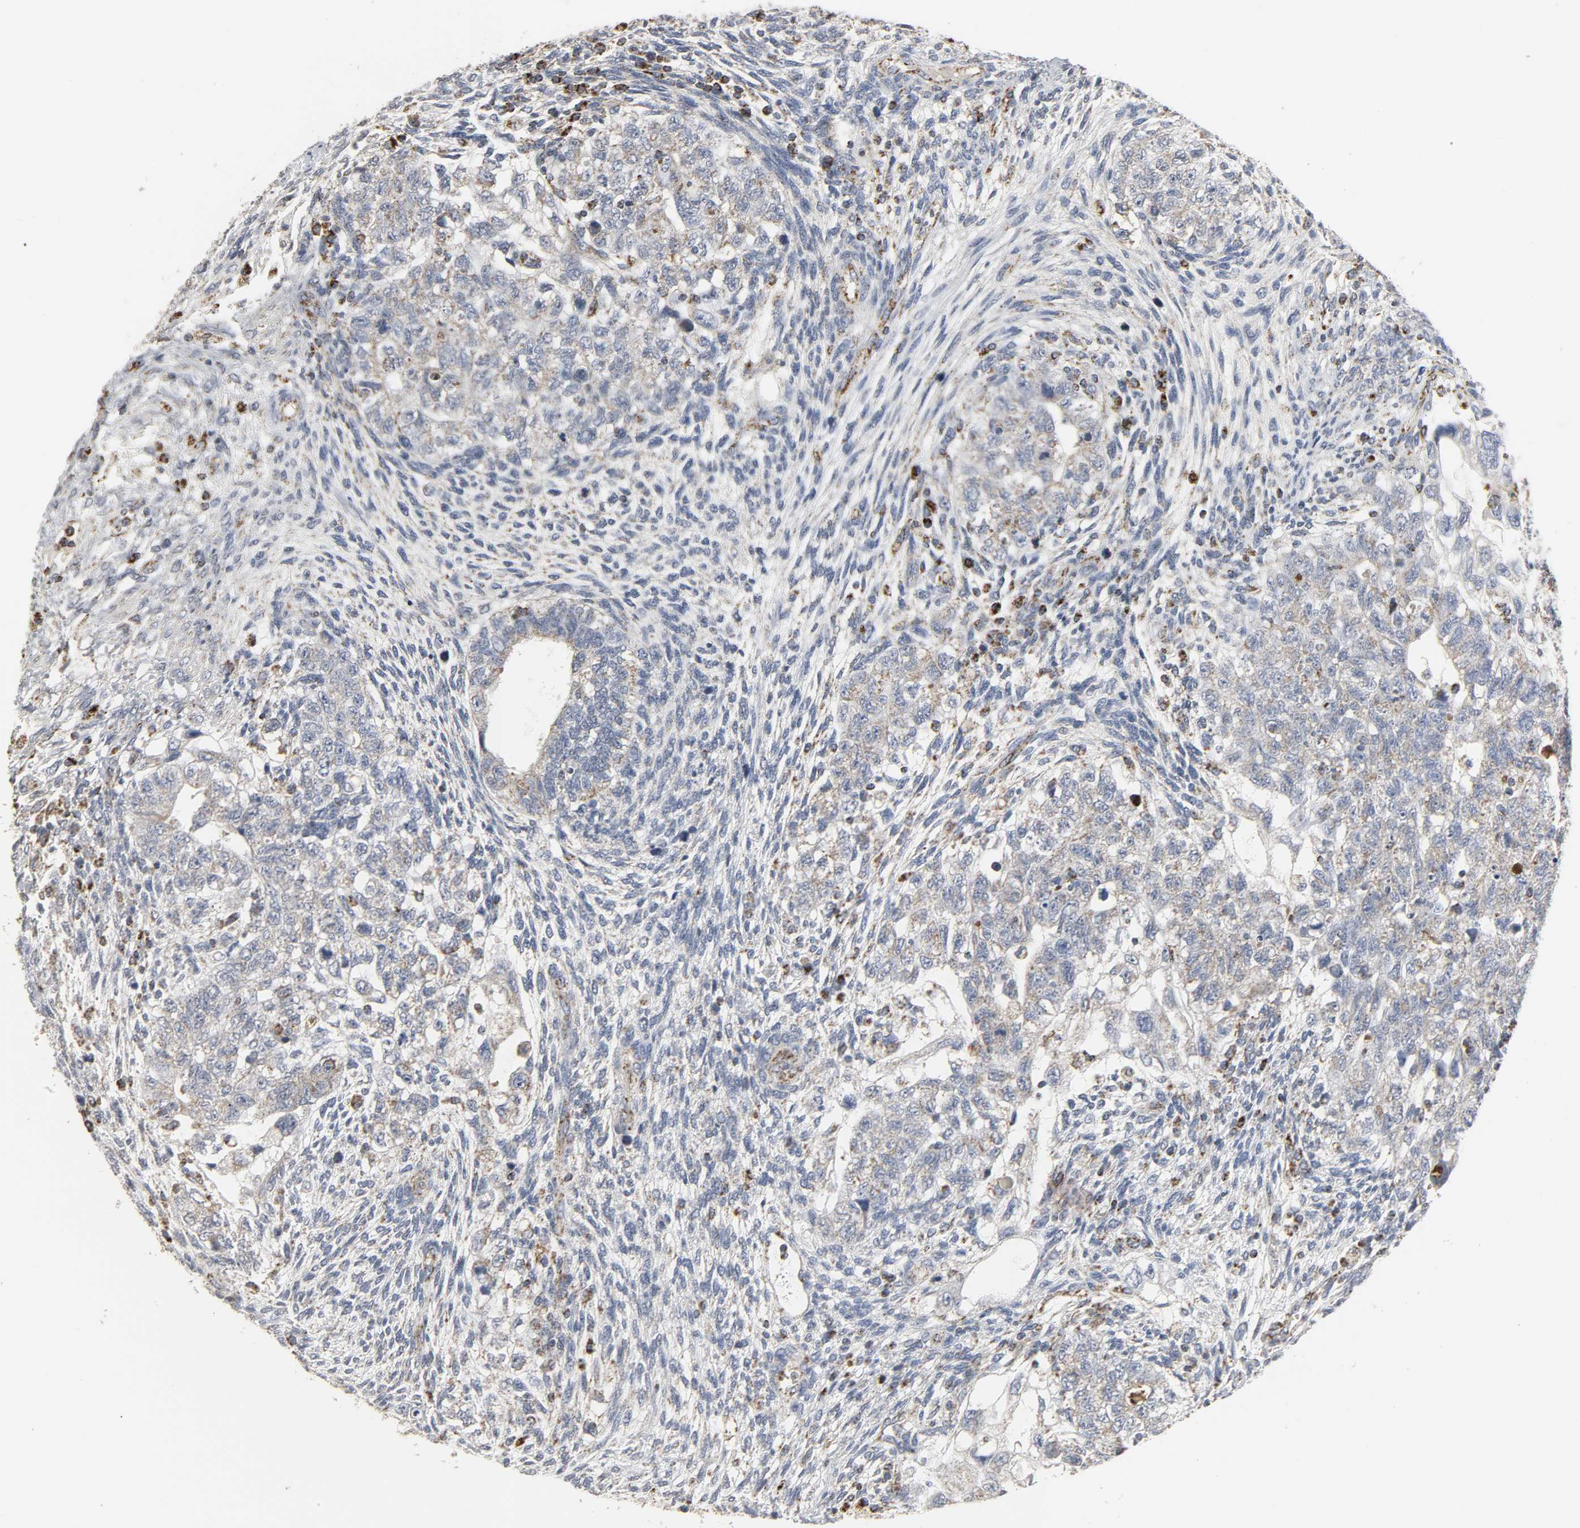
{"staining": {"intensity": "weak", "quantity": "25%-75%", "location": "cytoplasmic/membranous"}, "tissue": "testis cancer", "cell_type": "Tumor cells", "image_type": "cancer", "snomed": [{"axis": "morphology", "description": "Normal tissue, NOS"}, {"axis": "morphology", "description": "Carcinoma, Embryonal, NOS"}, {"axis": "topography", "description": "Testis"}], "caption": "A low amount of weak cytoplasmic/membranous expression is seen in about 25%-75% of tumor cells in testis embryonal carcinoma tissue. Immunohistochemistry (ihc) stains the protein in brown and the nuclei are stained blue.", "gene": "ACAT1", "patient": {"sex": "male", "age": 36}}